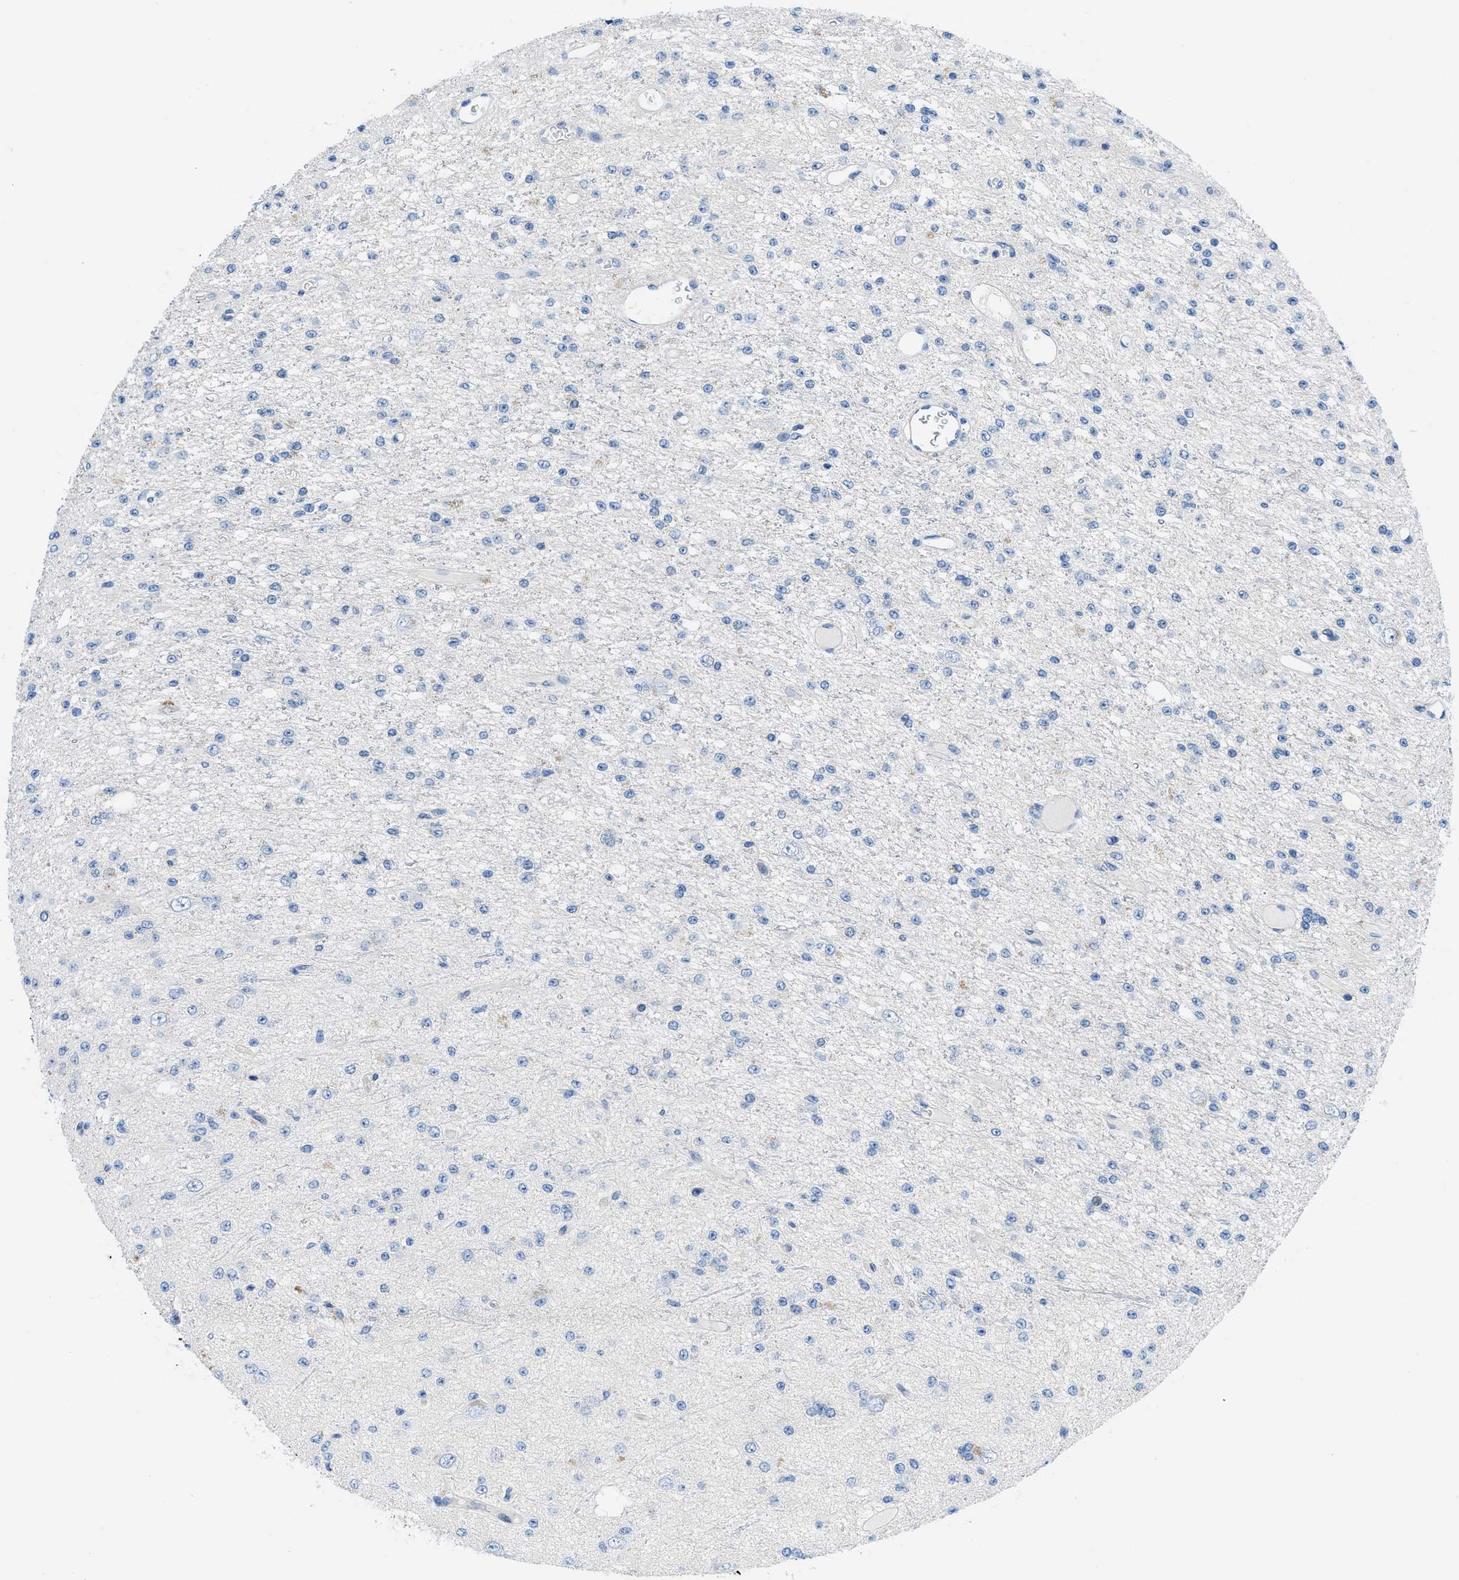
{"staining": {"intensity": "negative", "quantity": "none", "location": "none"}, "tissue": "glioma", "cell_type": "Tumor cells", "image_type": "cancer", "snomed": [{"axis": "morphology", "description": "Glioma, malignant, Low grade"}, {"axis": "topography", "description": "Brain"}], "caption": "Immunohistochemistry image of neoplastic tissue: glioma stained with DAB reveals no significant protein staining in tumor cells.", "gene": "FDCSP", "patient": {"sex": "male", "age": 38}}